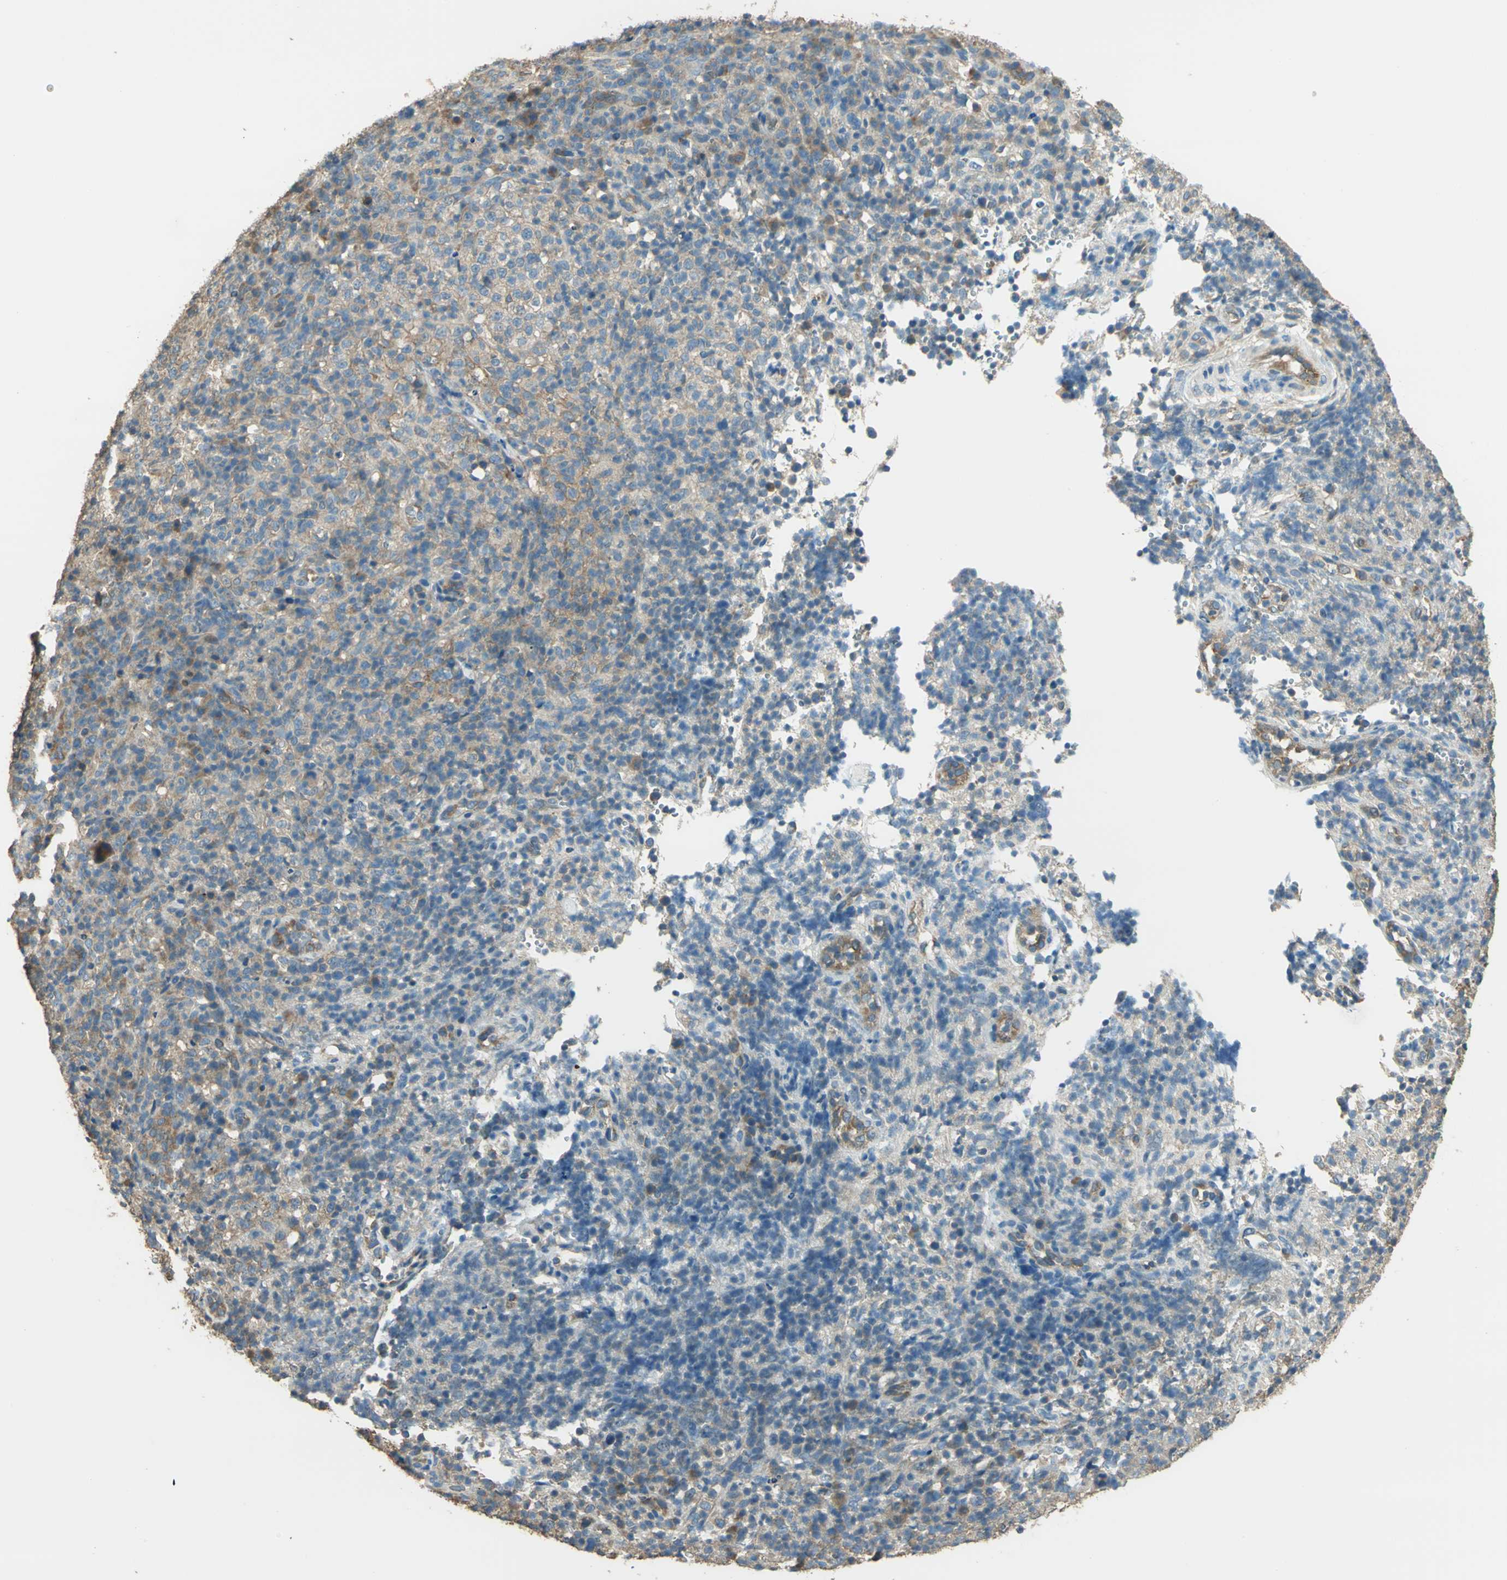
{"staining": {"intensity": "moderate", "quantity": "<25%", "location": "cytoplasmic/membranous"}, "tissue": "lymphoma", "cell_type": "Tumor cells", "image_type": "cancer", "snomed": [{"axis": "morphology", "description": "Malignant lymphoma, non-Hodgkin's type, High grade"}, {"axis": "topography", "description": "Lymph node"}], "caption": "A micrograph showing moderate cytoplasmic/membranous expression in approximately <25% of tumor cells in lymphoma, as visualized by brown immunohistochemical staining.", "gene": "SHC2", "patient": {"sex": "female", "age": 76}}